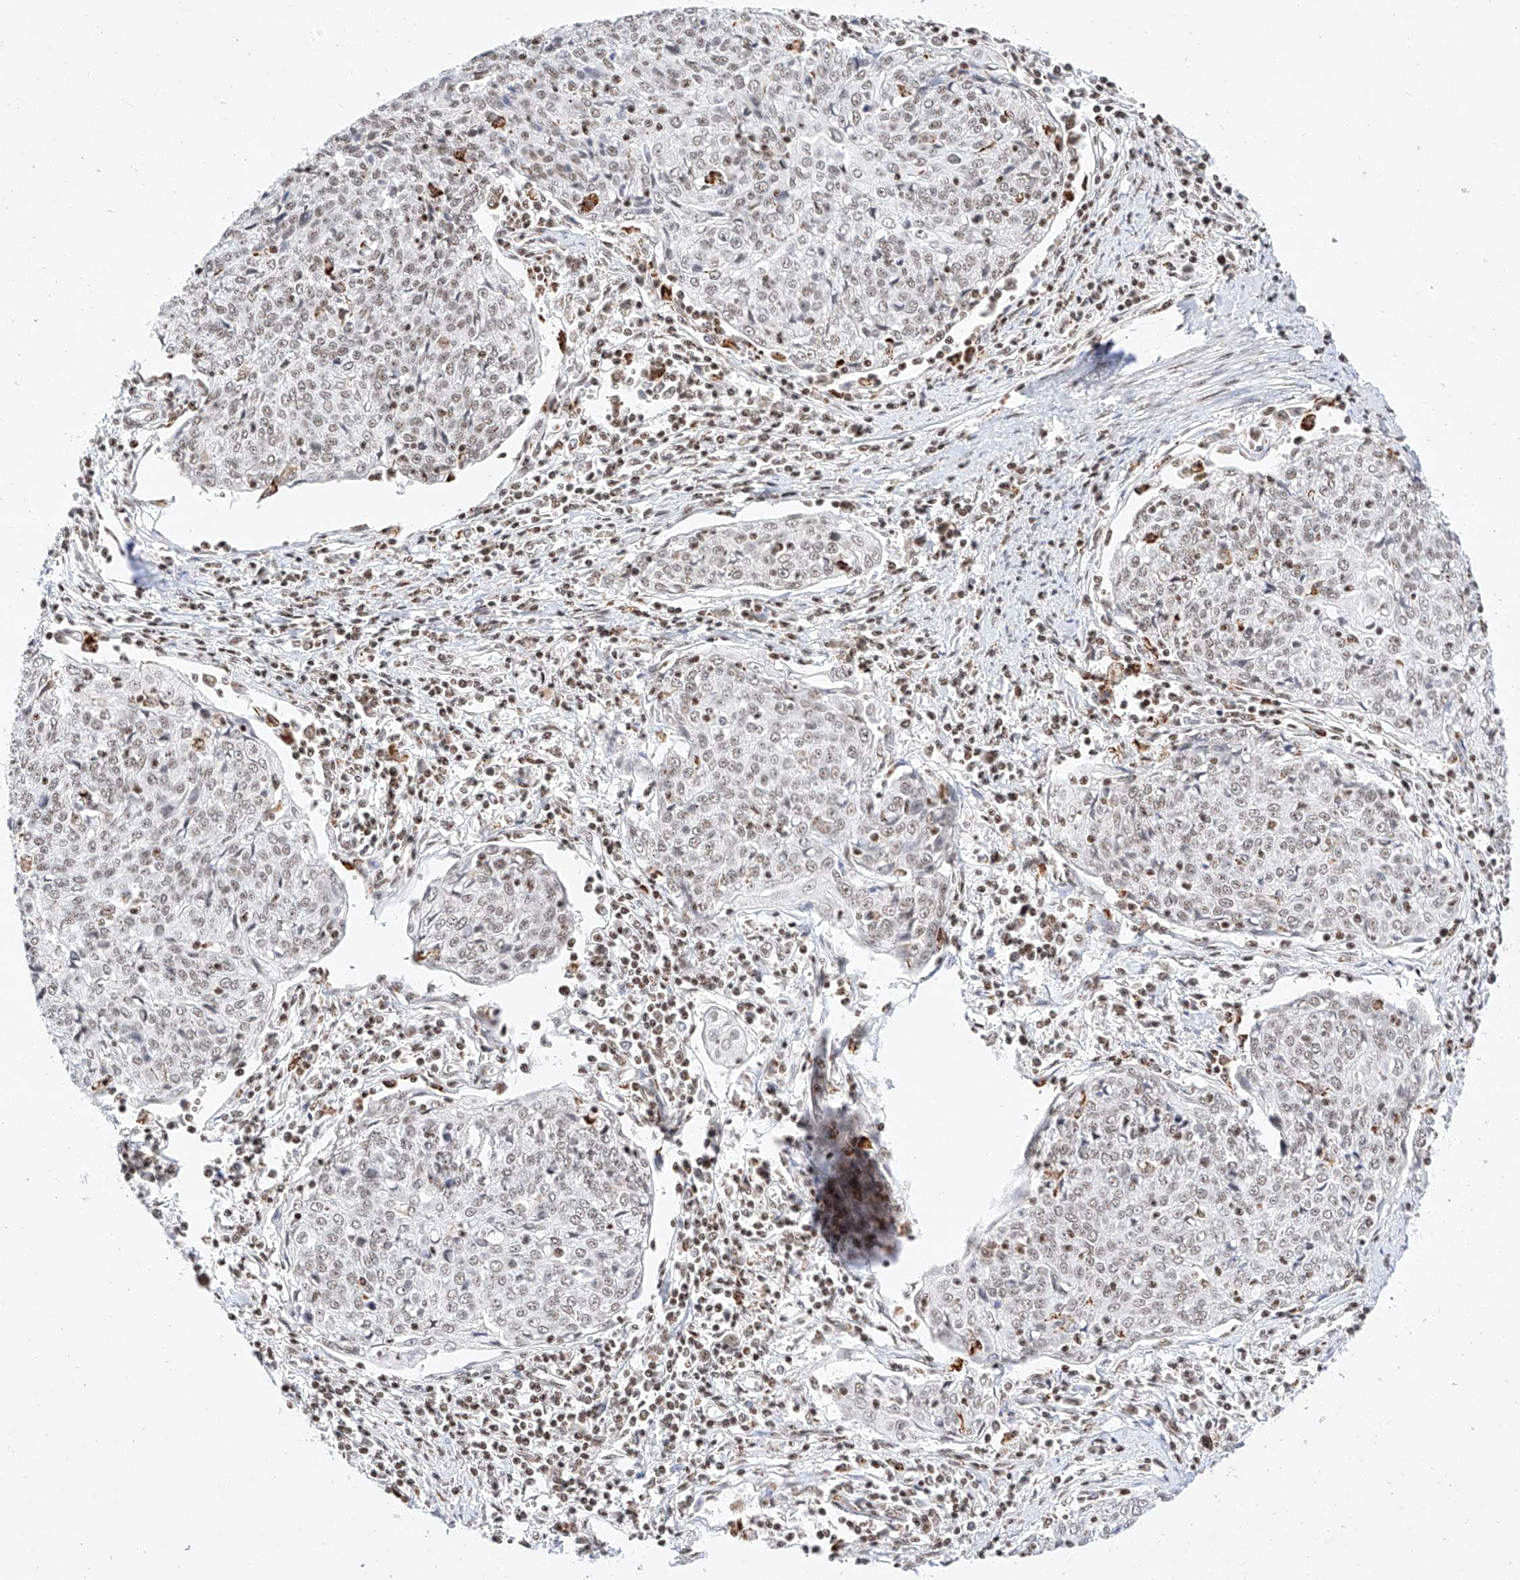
{"staining": {"intensity": "weak", "quantity": "25%-75%", "location": "nuclear"}, "tissue": "cervical cancer", "cell_type": "Tumor cells", "image_type": "cancer", "snomed": [{"axis": "morphology", "description": "Squamous cell carcinoma, NOS"}, {"axis": "topography", "description": "Cervix"}], "caption": "Cervical squamous cell carcinoma stained with a protein marker exhibits weak staining in tumor cells.", "gene": "NRF1", "patient": {"sex": "female", "age": 48}}